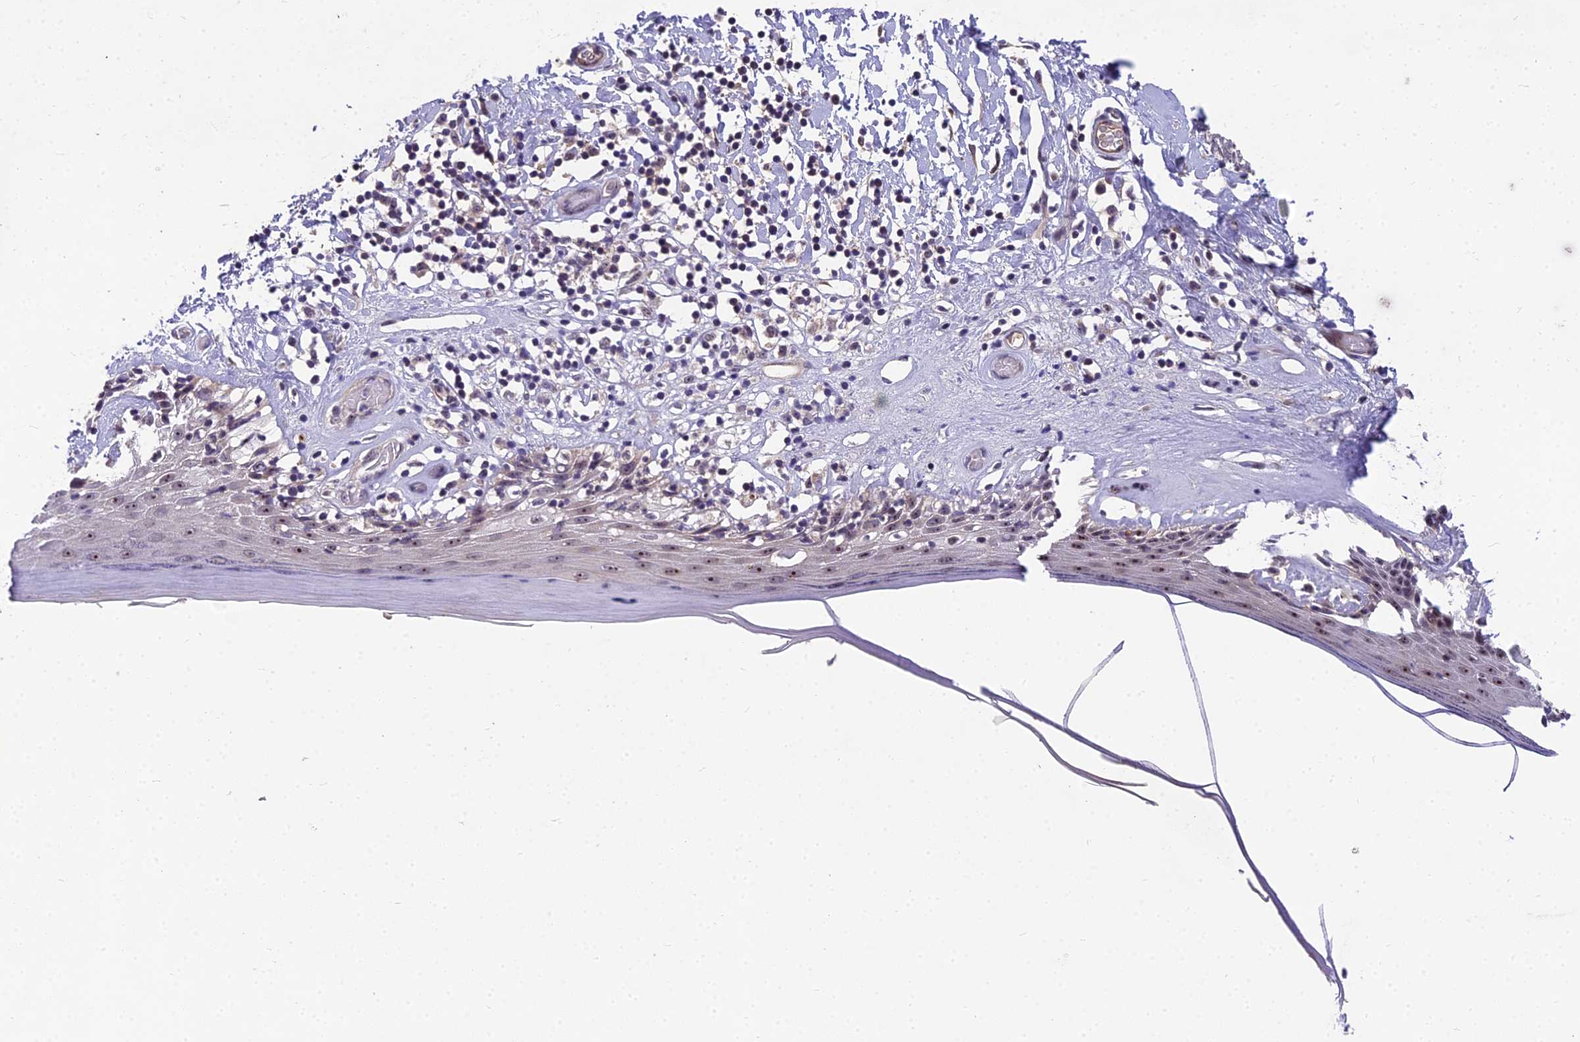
{"staining": {"intensity": "strong", "quantity": "25%-75%", "location": "nuclear"}, "tissue": "skin", "cell_type": "Epidermal cells", "image_type": "normal", "snomed": [{"axis": "morphology", "description": "Normal tissue, NOS"}, {"axis": "topography", "description": "Adipose tissue"}, {"axis": "topography", "description": "Vascular tissue"}, {"axis": "topography", "description": "Vulva"}, {"axis": "topography", "description": "Peripheral nerve tissue"}], "caption": "Immunohistochemistry (IHC) of benign human skin exhibits high levels of strong nuclear positivity in about 25%-75% of epidermal cells.", "gene": "ZNF333", "patient": {"sex": "female", "age": 86}}